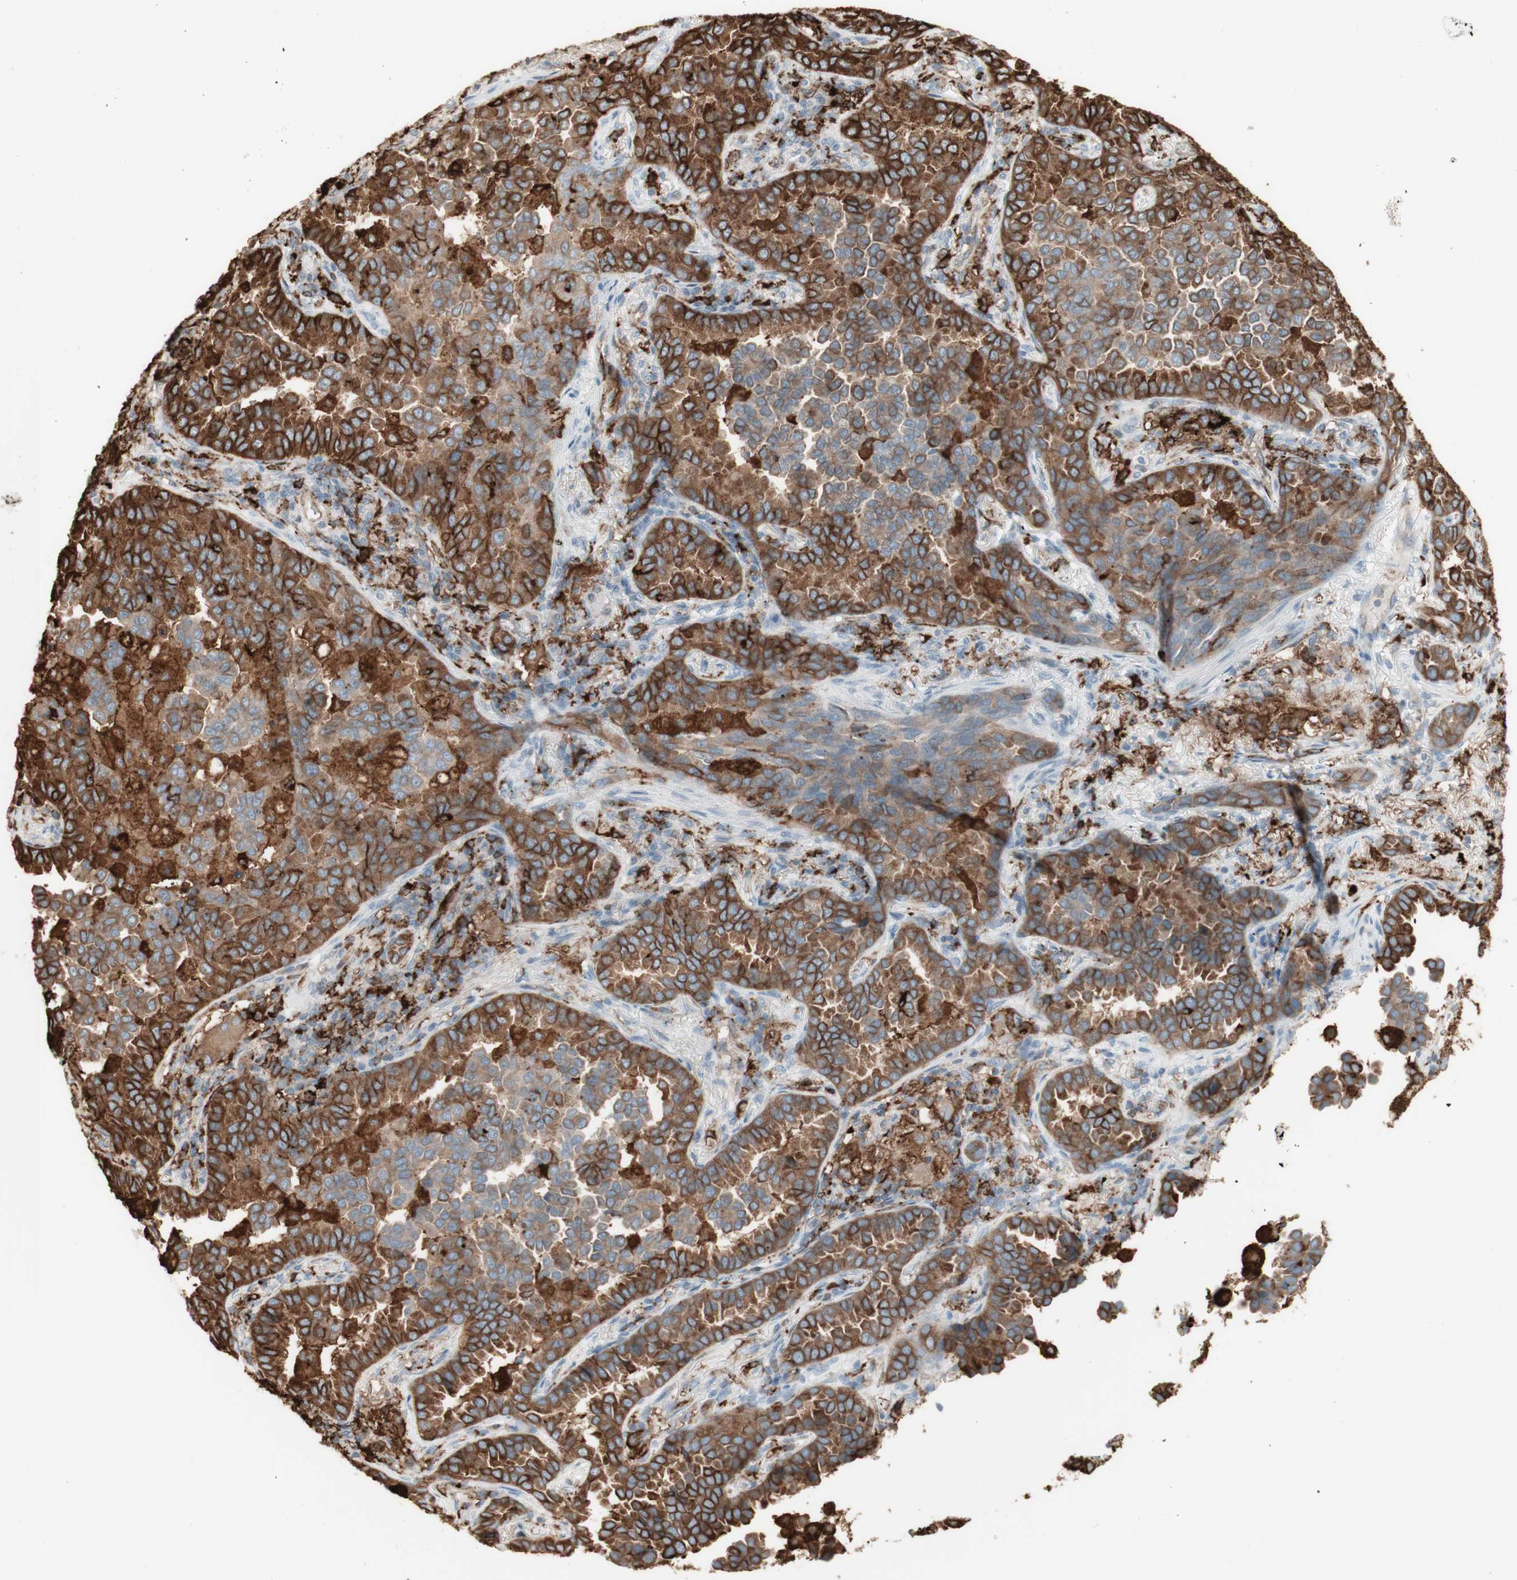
{"staining": {"intensity": "strong", "quantity": ">75%", "location": "cytoplasmic/membranous"}, "tissue": "lung cancer", "cell_type": "Tumor cells", "image_type": "cancer", "snomed": [{"axis": "morphology", "description": "Normal tissue, NOS"}, {"axis": "morphology", "description": "Adenocarcinoma, NOS"}, {"axis": "topography", "description": "Lung"}], "caption": "Strong cytoplasmic/membranous staining is identified in approximately >75% of tumor cells in lung cancer (adenocarcinoma). (IHC, brightfield microscopy, high magnification).", "gene": "HLA-DPB1", "patient": {"sex": "male", "age": 59}}